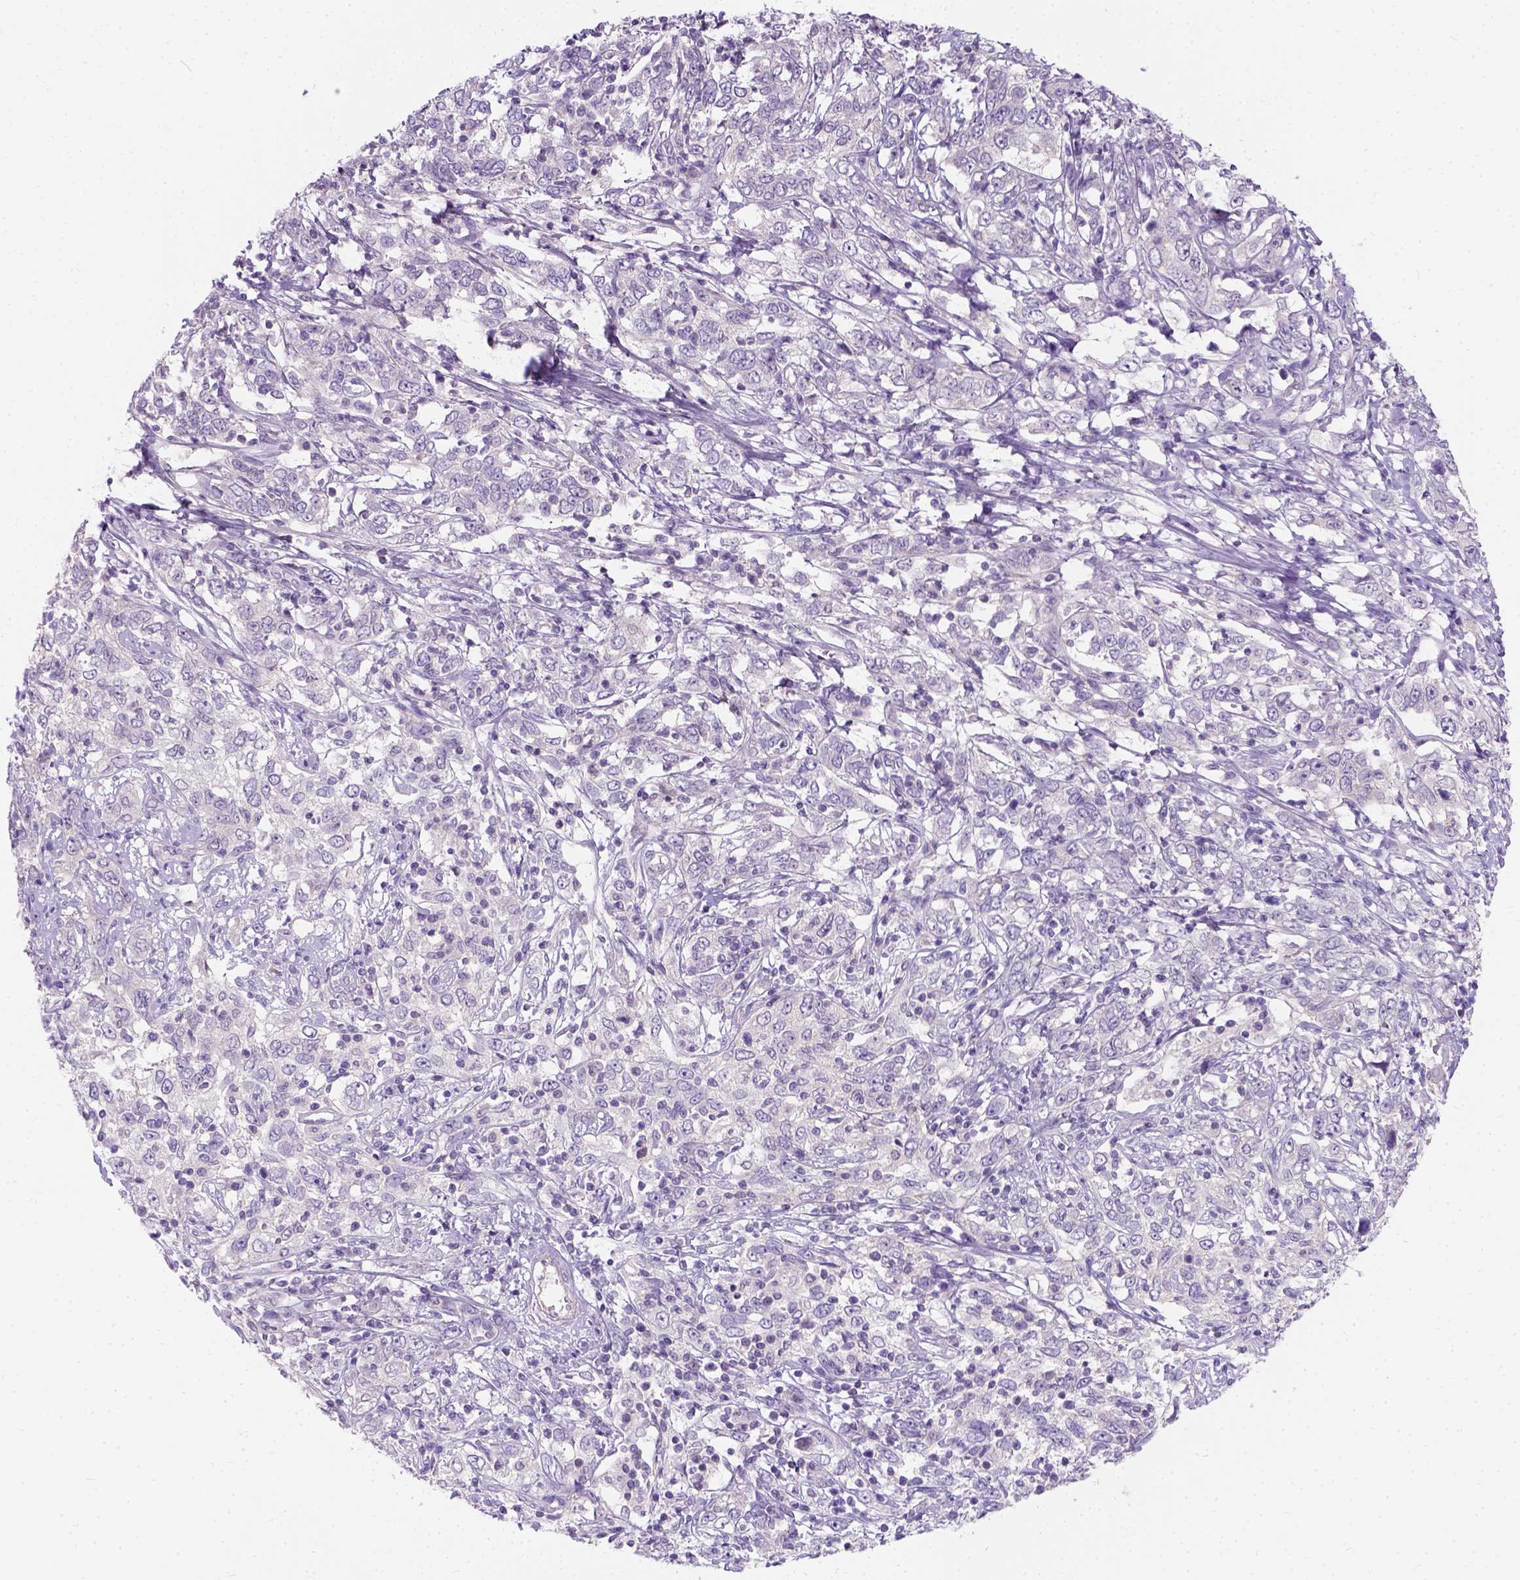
{"staining": {"intensity": "negative", "quantity": "none", "location": "none"}, "tissue": "cervical cancer", "cell_type": "Tumor cells", "image_type": "cancer", "snomed": [{"axis": "morphology", "description": "Adenocarcinoma, NOS"}, {"axis": "topography", "description": "Cervix"}], "caption": "IHC micrograph of human cervical cancer stained for a protein (brown), which exhibits no expression in tumor cells.", "gene": "C20orf144", "patient": {"sex": "female", "age": 40}}